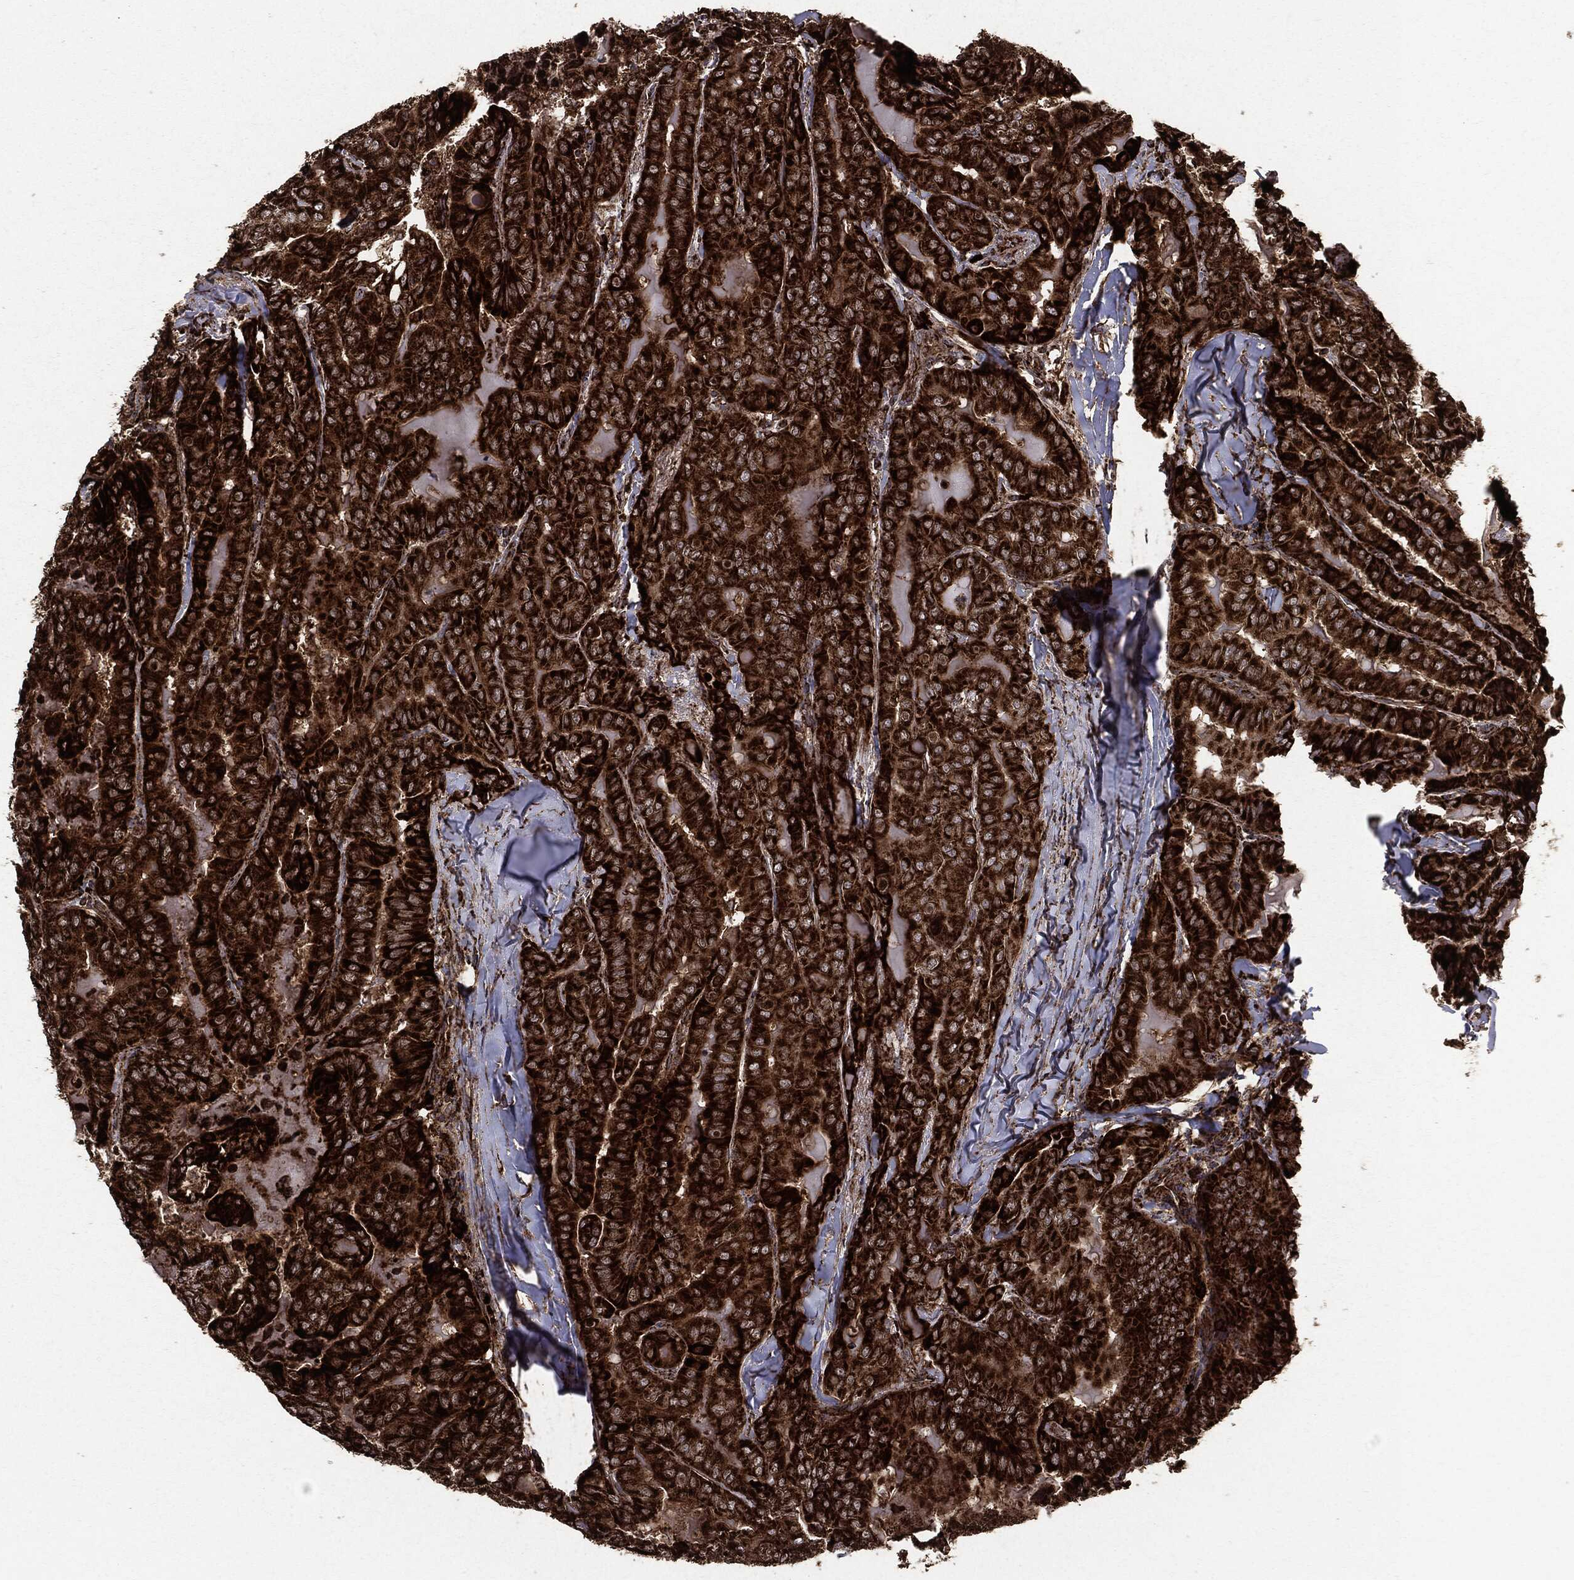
{"staining": {"intensity": "strong", "quantity": ">75%", "location": "cytoplasmic/membranous"}, "tissue": "thyroid cancer", "cell_type": "Tumor cells", "image_type": "cancer", "snomed": [{"axis": "morphology", "description": "Papillary adenocarcinoma, NOS"}, {"axis": "topography", "description": "Thyroid gland"}], "caption": "IHC (DAB (3,3'-diaminobenzidine)) staining of human papillary adenocarcinoma (thyroid) displays strong cytoplasmic/membranous protein positivity in approximately >75% of tumor cells.", "gene": "MAP2K1", "patient": {"sex": "female", "age": 68}}